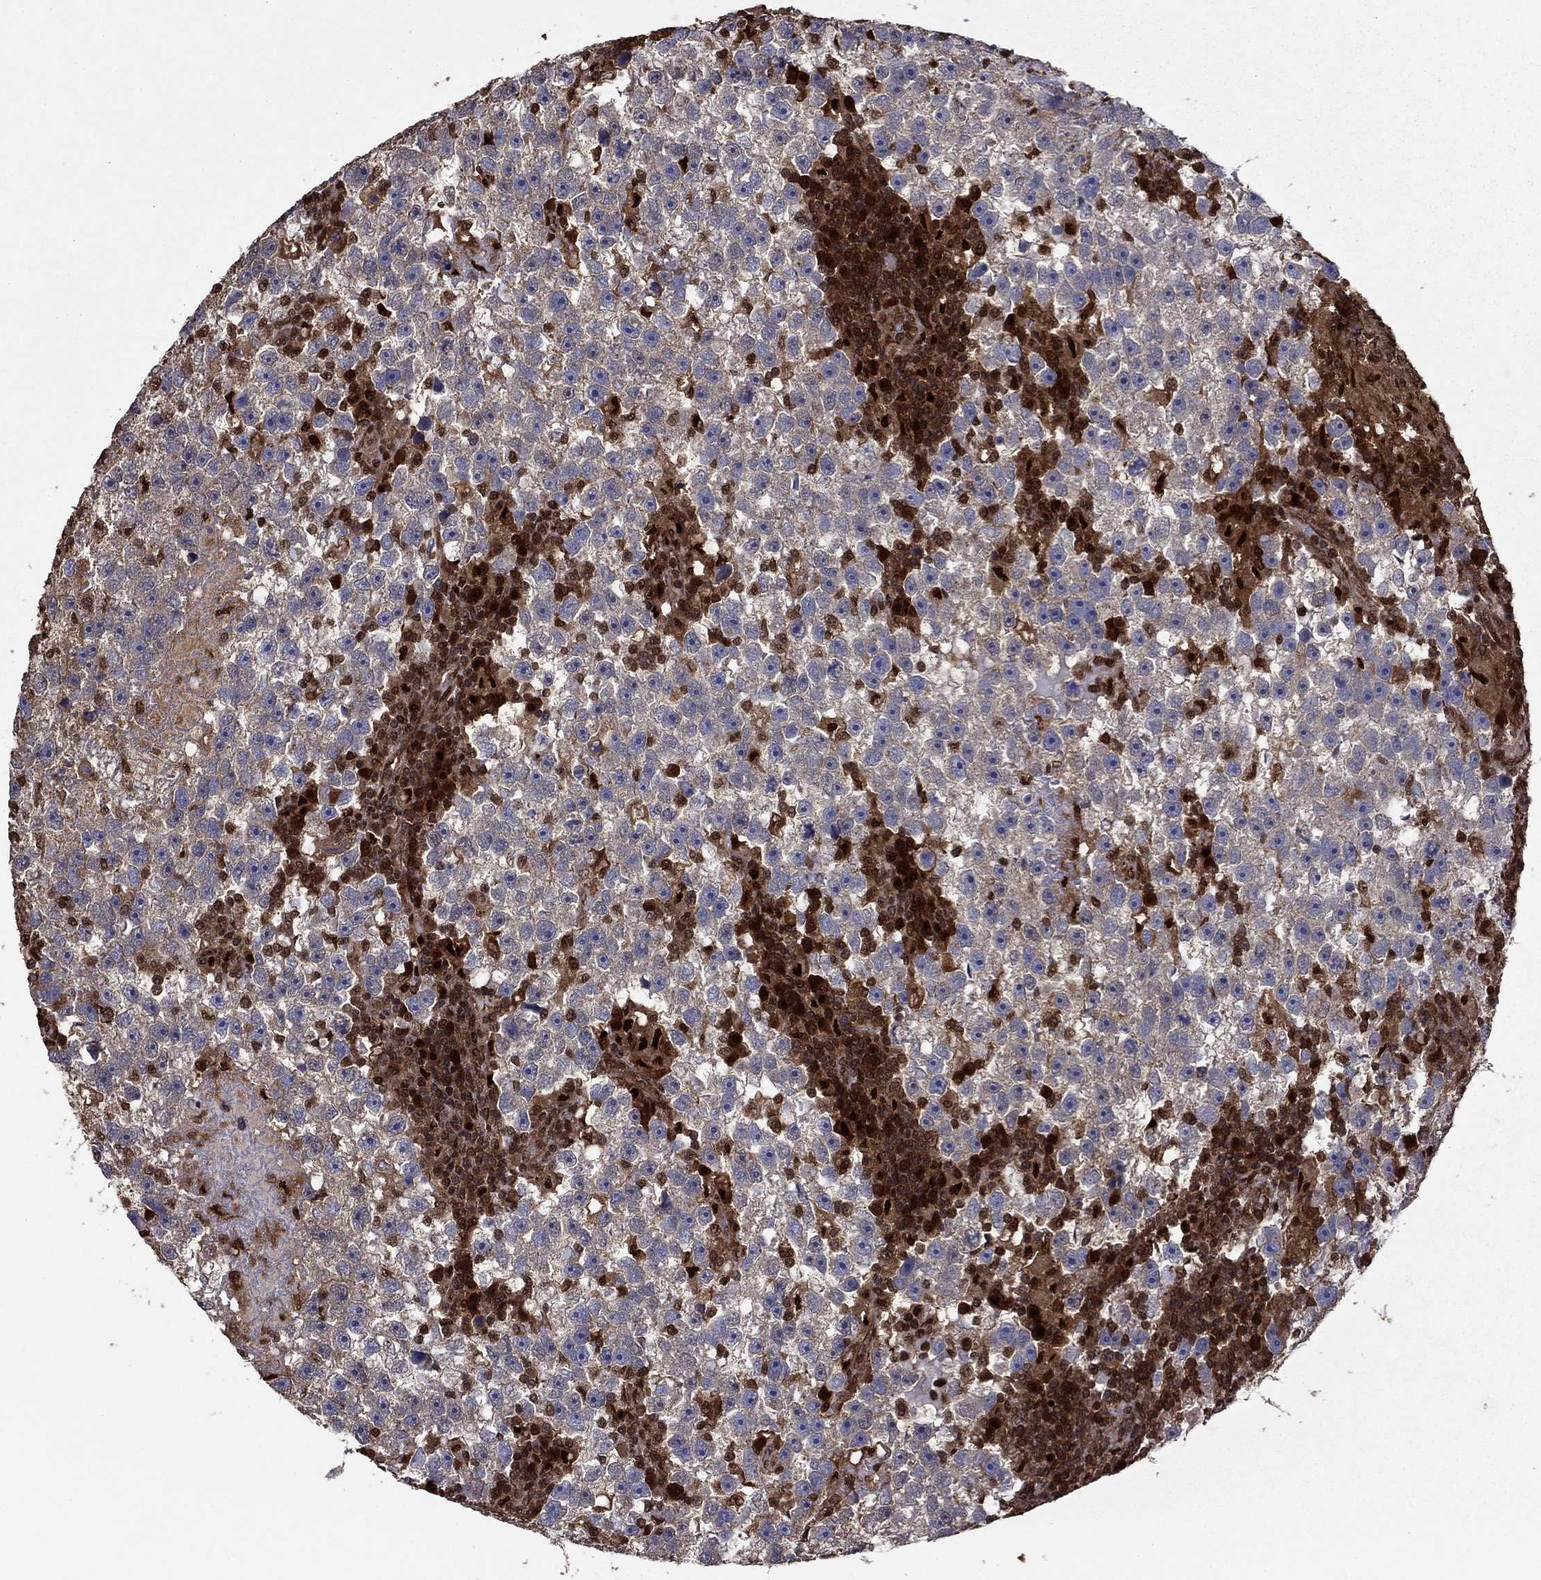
{"staining": {"intensity": "weak", "quantity": "25%-75%", "location": "cytoplasmic/membranous"}, "tissue": "testis cancer", "cell_type": "Tumor cells", "image_type": "cancer", "snomed": [{"axis": "morphology", "description": "Seminoma, NOS"}, {"axis": "topography", "description": "Testis"}], "caption": "DAB (3,3'-diaminobenzidine) immunohistochemical staining of testis cancer reveals weak cytoplasmic/membranous protein positivity in approximately 25%-75% of tumor cells.", "gene": "APPBP2", "patient": {"sex": "male", "age": 47}}